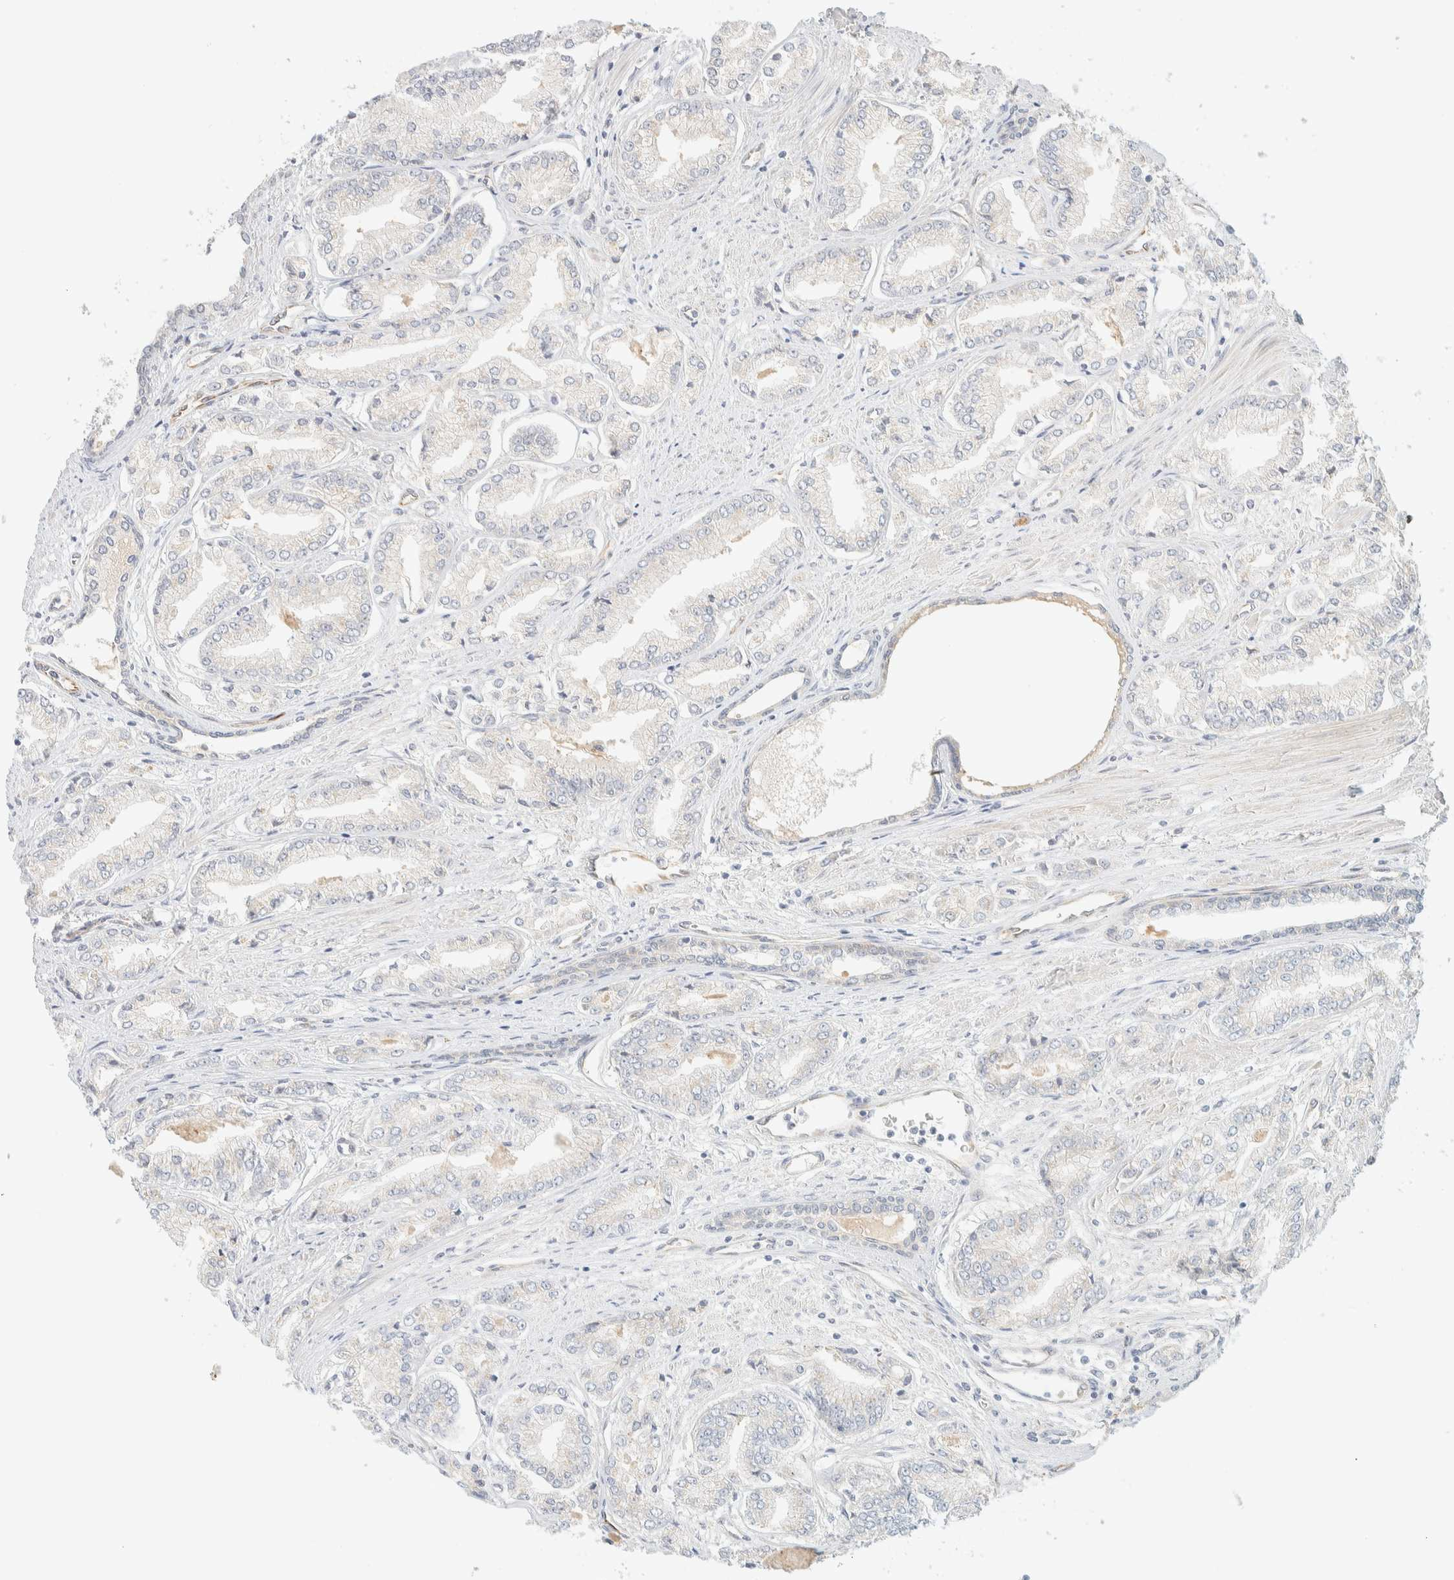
{"staining": {"intensity": "negative", "quantity": "none", "location": "none"}, "tissue": "prostate cancer", "cell_type": "Tumor cells", "image_type": "cancer", "snomed": [{"axis": "morphology", "description": "Adenocarcinoma, Low grade"}, {"axis": "topography", "description": "Prostate"}], "caption": "This is an immunohistochemistry (IHC) image of human prostate cancer (low-grade adenocarcinoma). There is no expression in tumor cells.", "gene": "FAT1", "patient": {"sex": "male", "age": 52}}